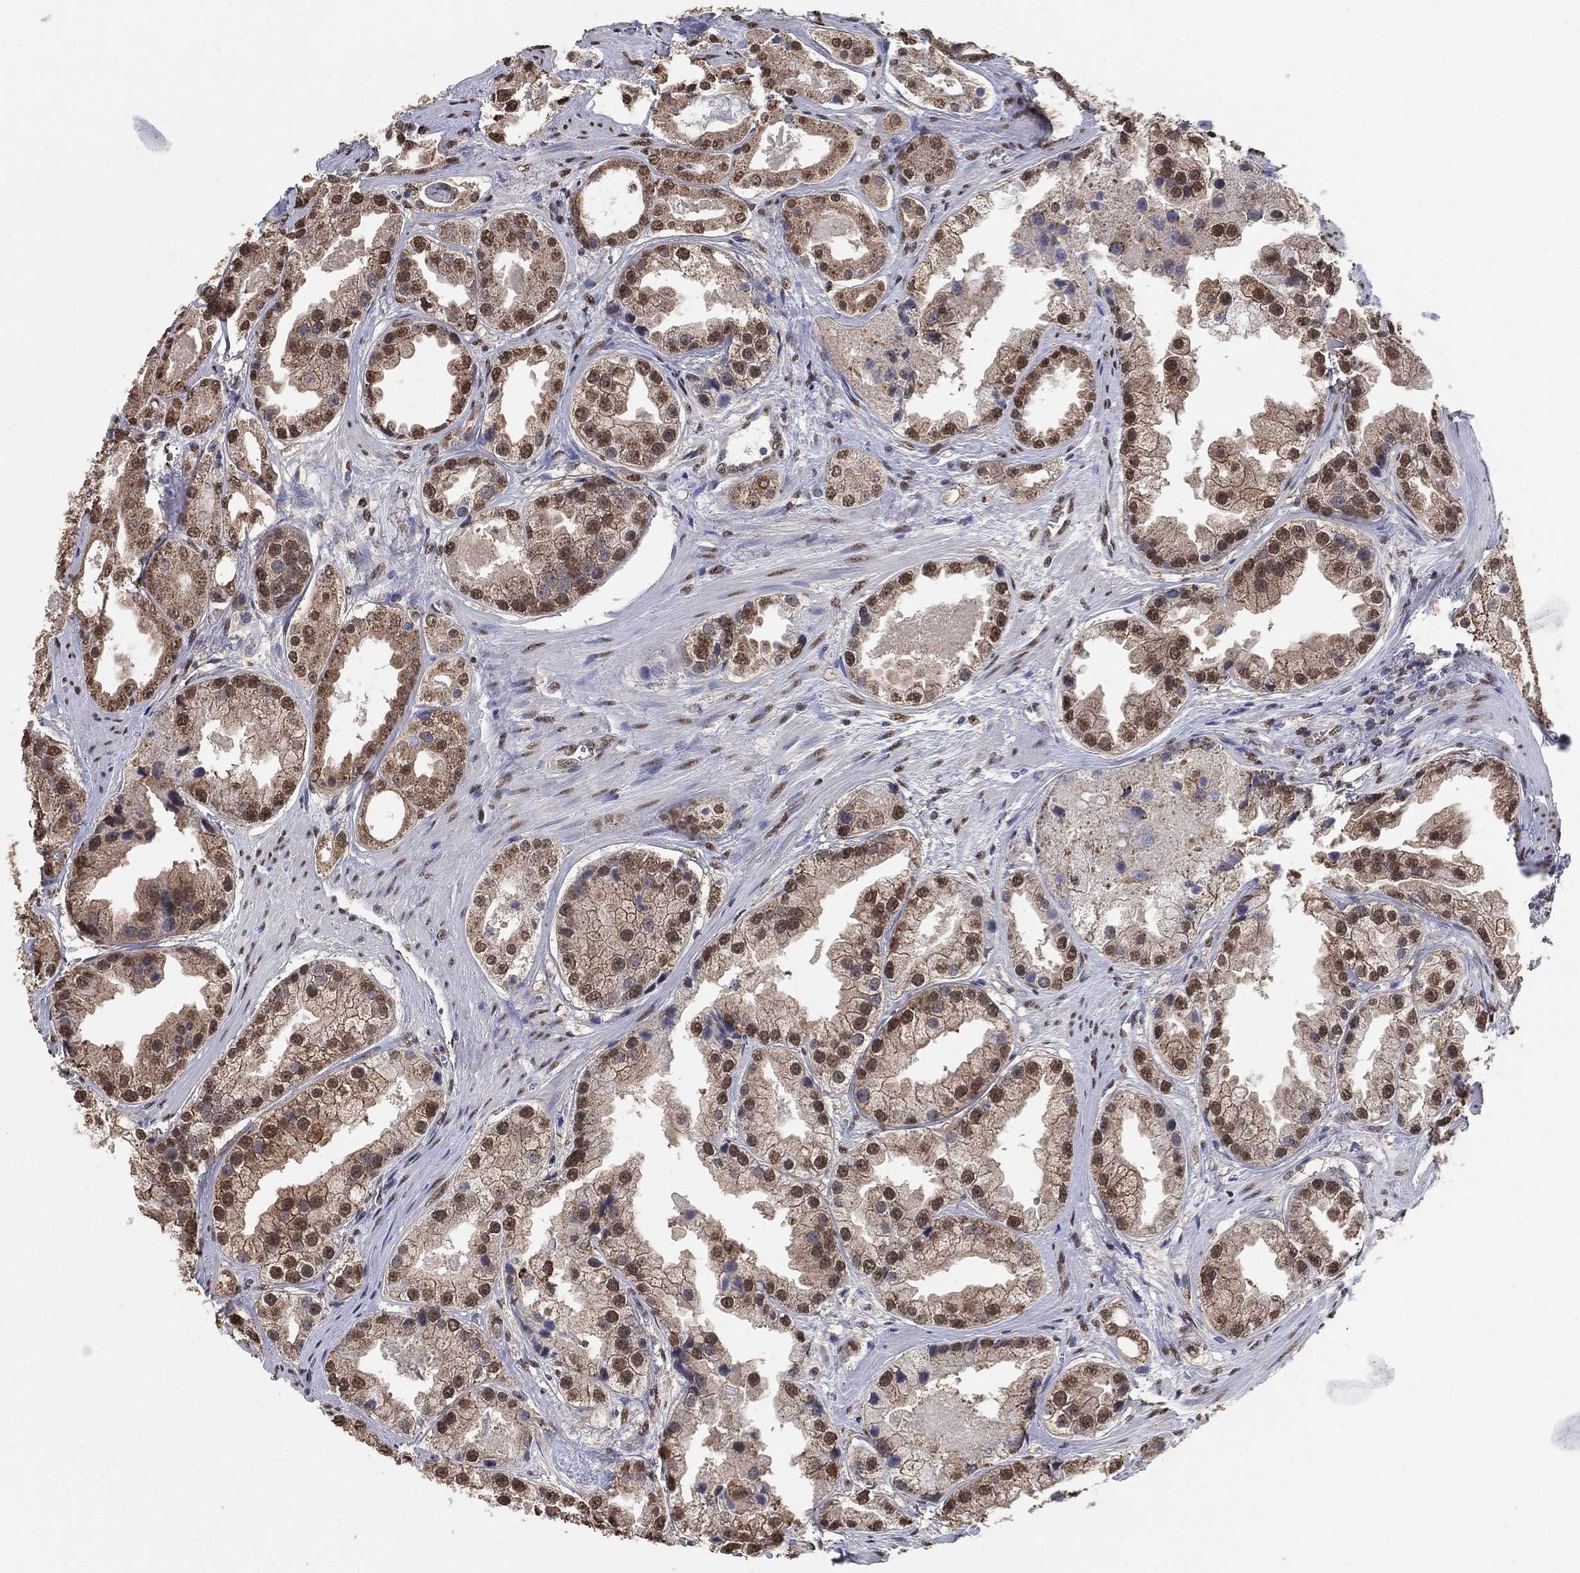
{"staining": {"intensity": "moderate", "quantity": ">75%", "location": "cytoplasmic/membranous,nuclear"}, "tissue": "prostate cancer", "cell_type": "Tumor cells", "image_type": "cancer", "snomed": [{"axis": "morphology", "description": "Adenocarcinoma, NOS"}, {"axis": "topography", "description": "Prostate"}], "caption": "Moderate cytoplasmic/membranous and nuclear staining for a protein is appreciated in about >75% of tumor cells of prostate cancer using IHC.", "gene": "ALDH7A1", "patient": {"sex": "male", "age": 61}}